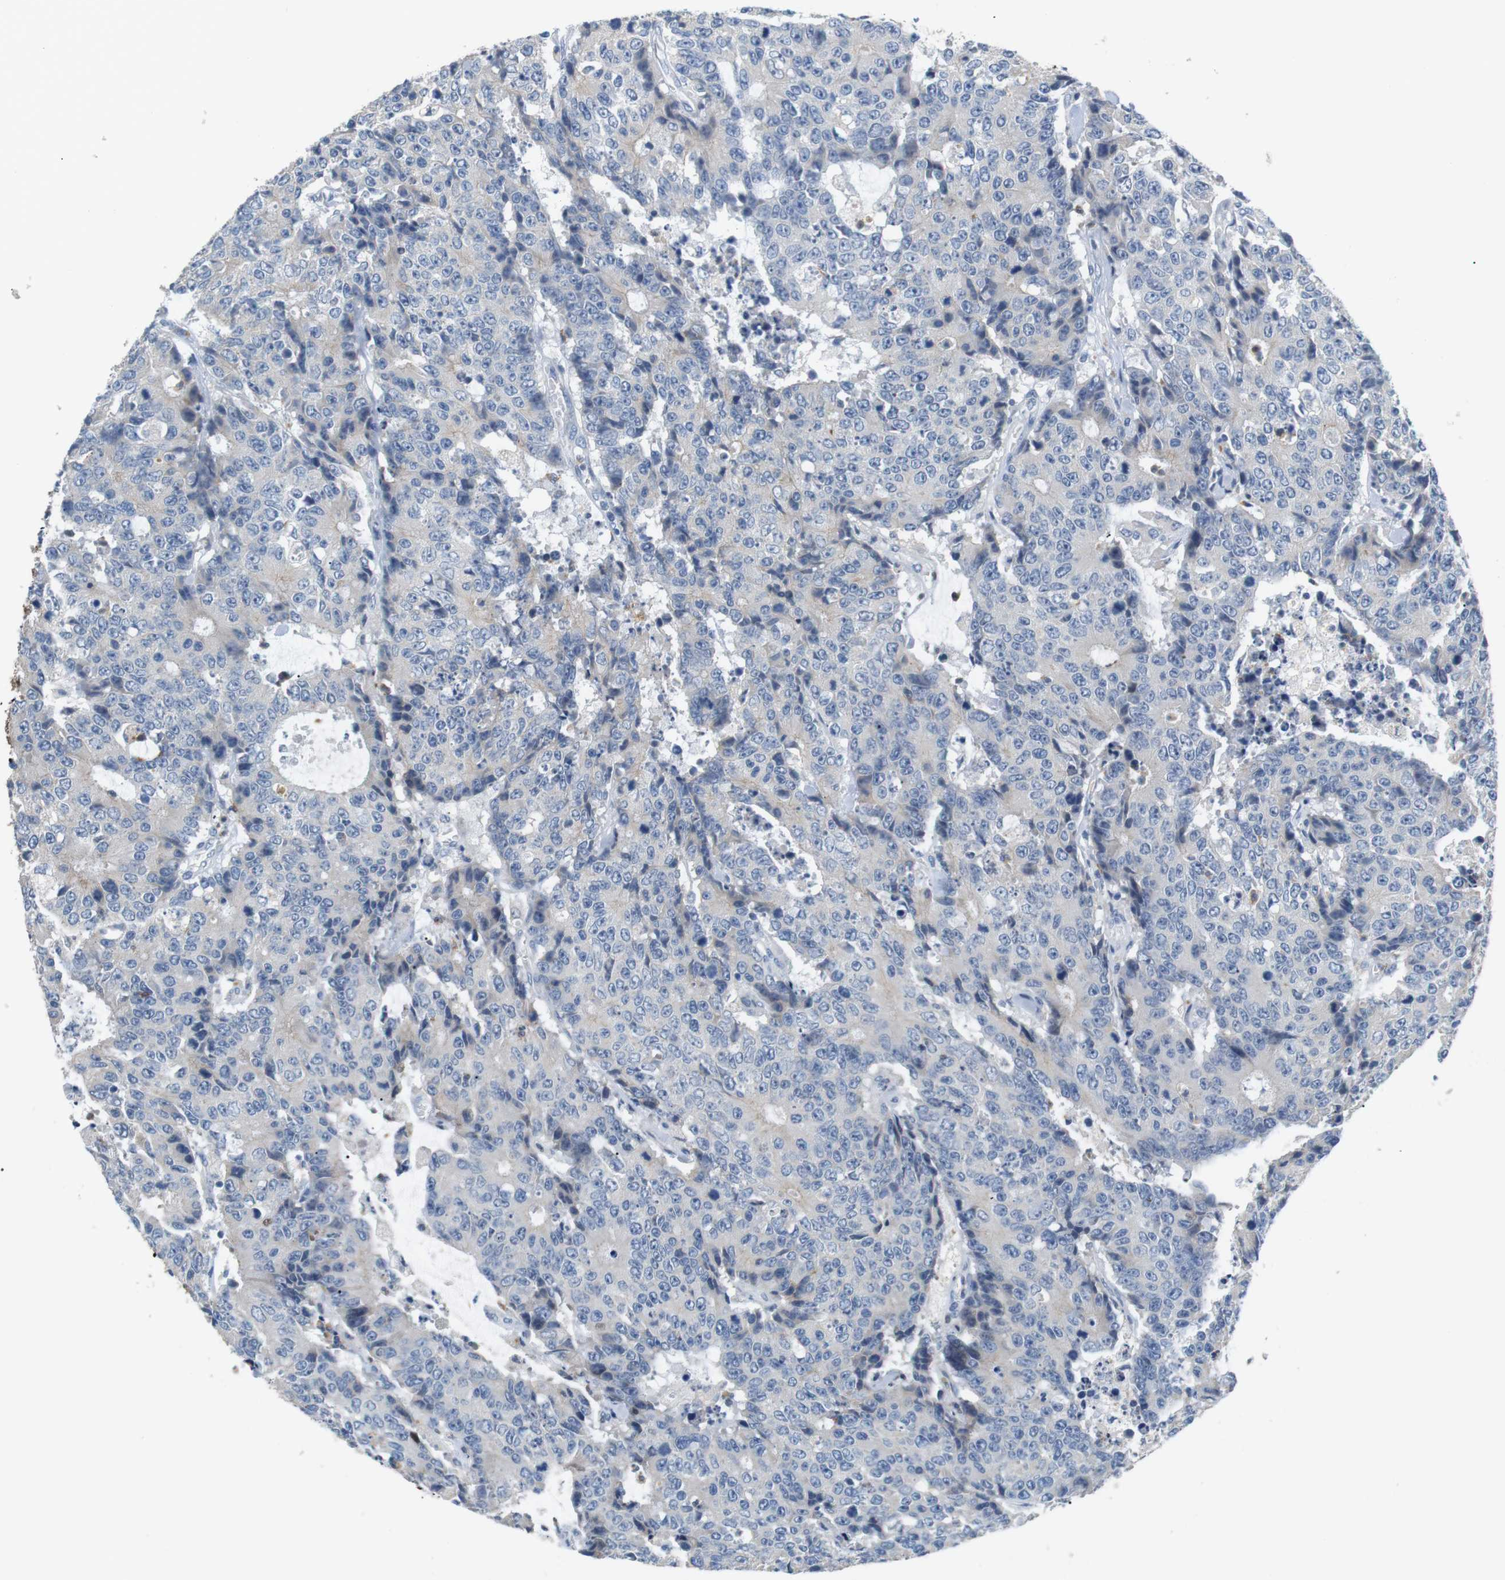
{"staining": {"intensity": "weak", "quantity": "<25%", "location": "cytoplasmic/membranous"}, "tissue": "colorectal cancer", "cell_type": "Tumor cells", "image_type": "cancer", "snomed": [{"axis": "morphology", "description": "Adenocarcinoma, NOS"}, {"axis": "topography", "description": "Colon"}], "caption": "A histopathology image of human colorectal cancer is negative for staining in tumor cells.", "gene": "CD300E", "patient": {"sex": "female", "age": 86}}